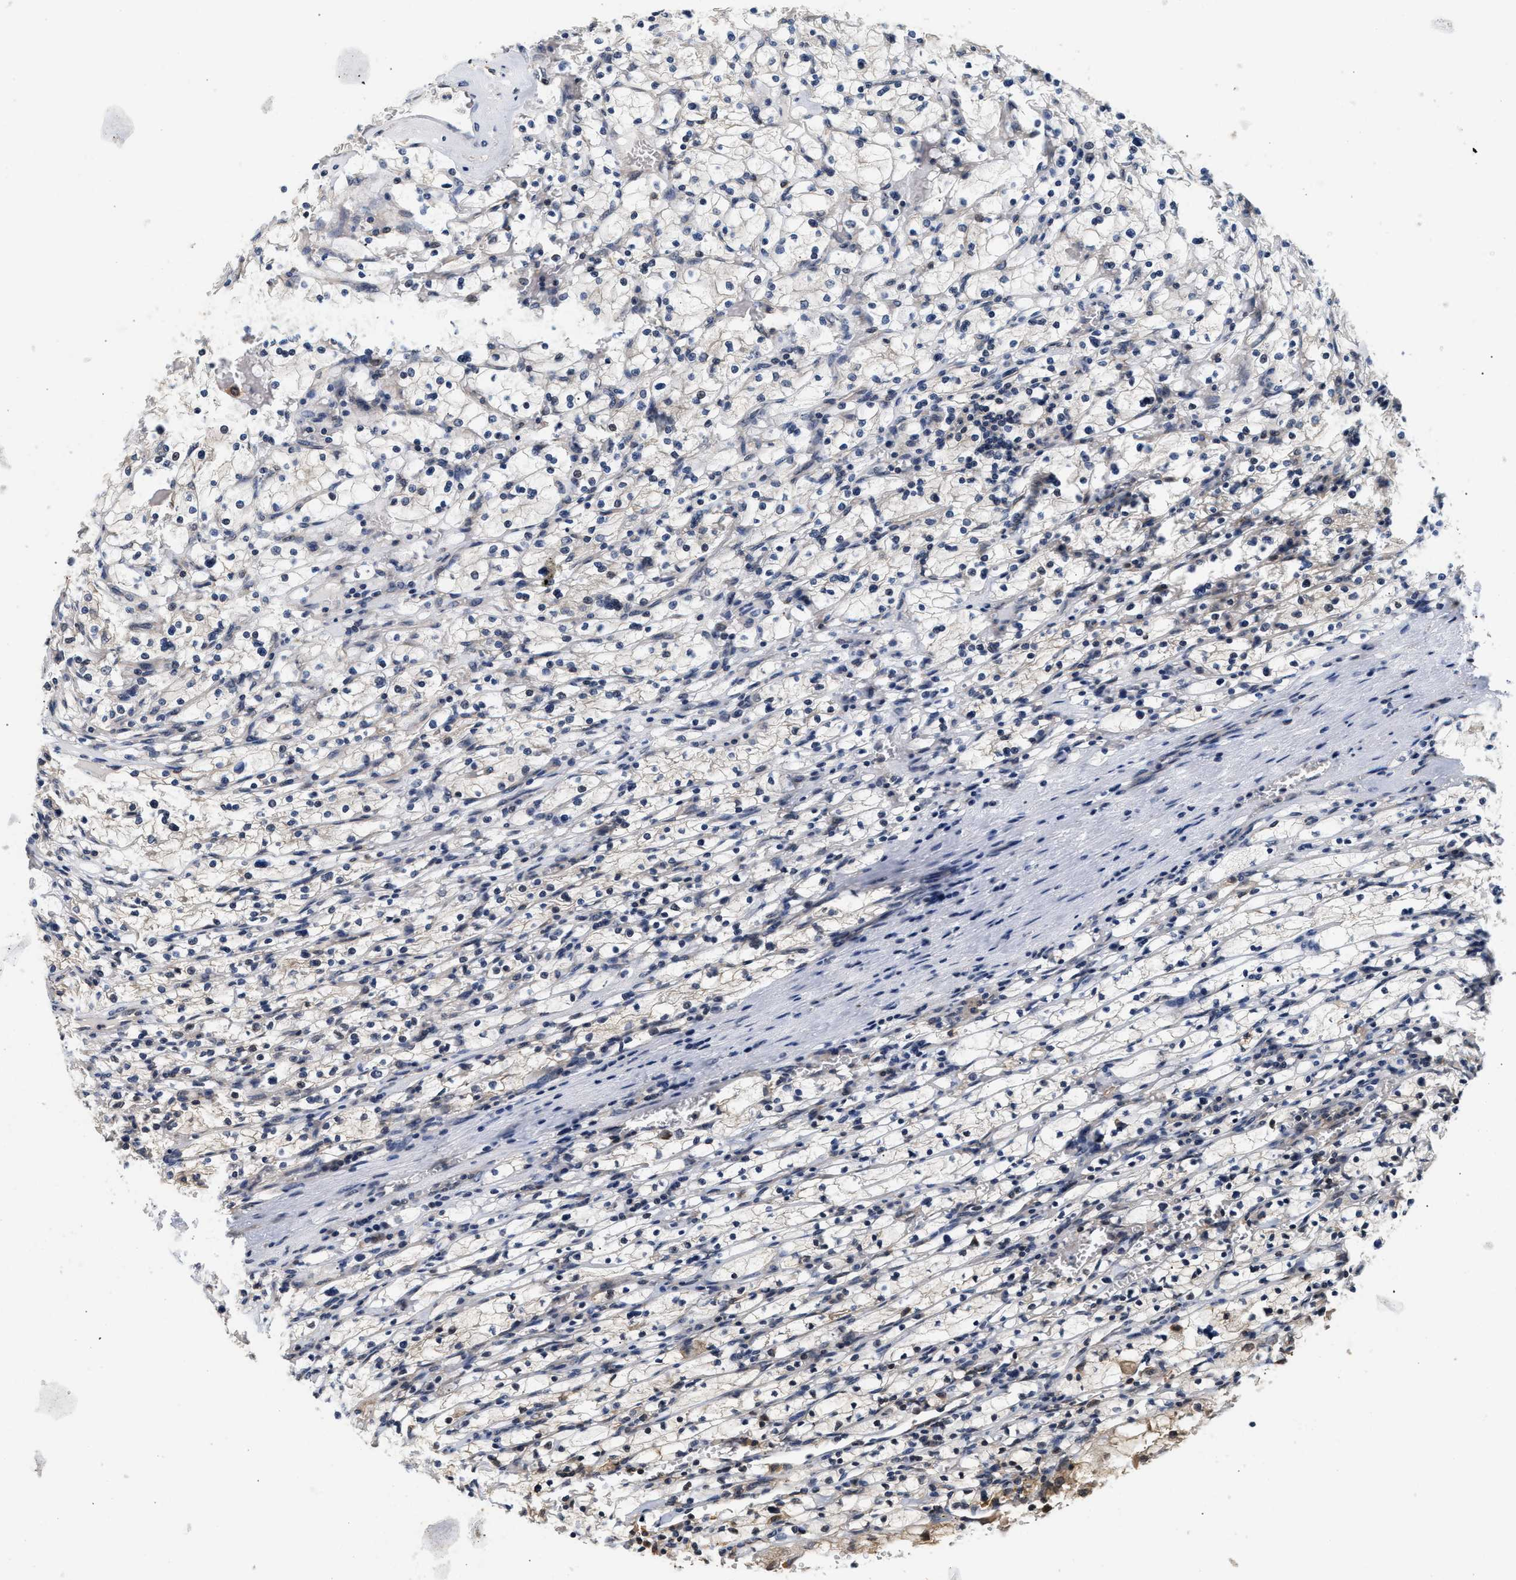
{"staining": {"intensity": "negative", "quantity": "none", "location": "none"}, "tissue": "renal cancer", "cell_type": "Tumor cells", "image_type": "cancer", "snomed": [{"axis": "morphology", "description": "Adenocarcinoma, NOS"}, {"axis": "topography", "description": "Kidney"}], "caption": "Tumor cells are negative for protein expression in human adenocarcinoma (renal).", "gene": "ABHD5", "patient": {"sex": "female", "age": 83}}